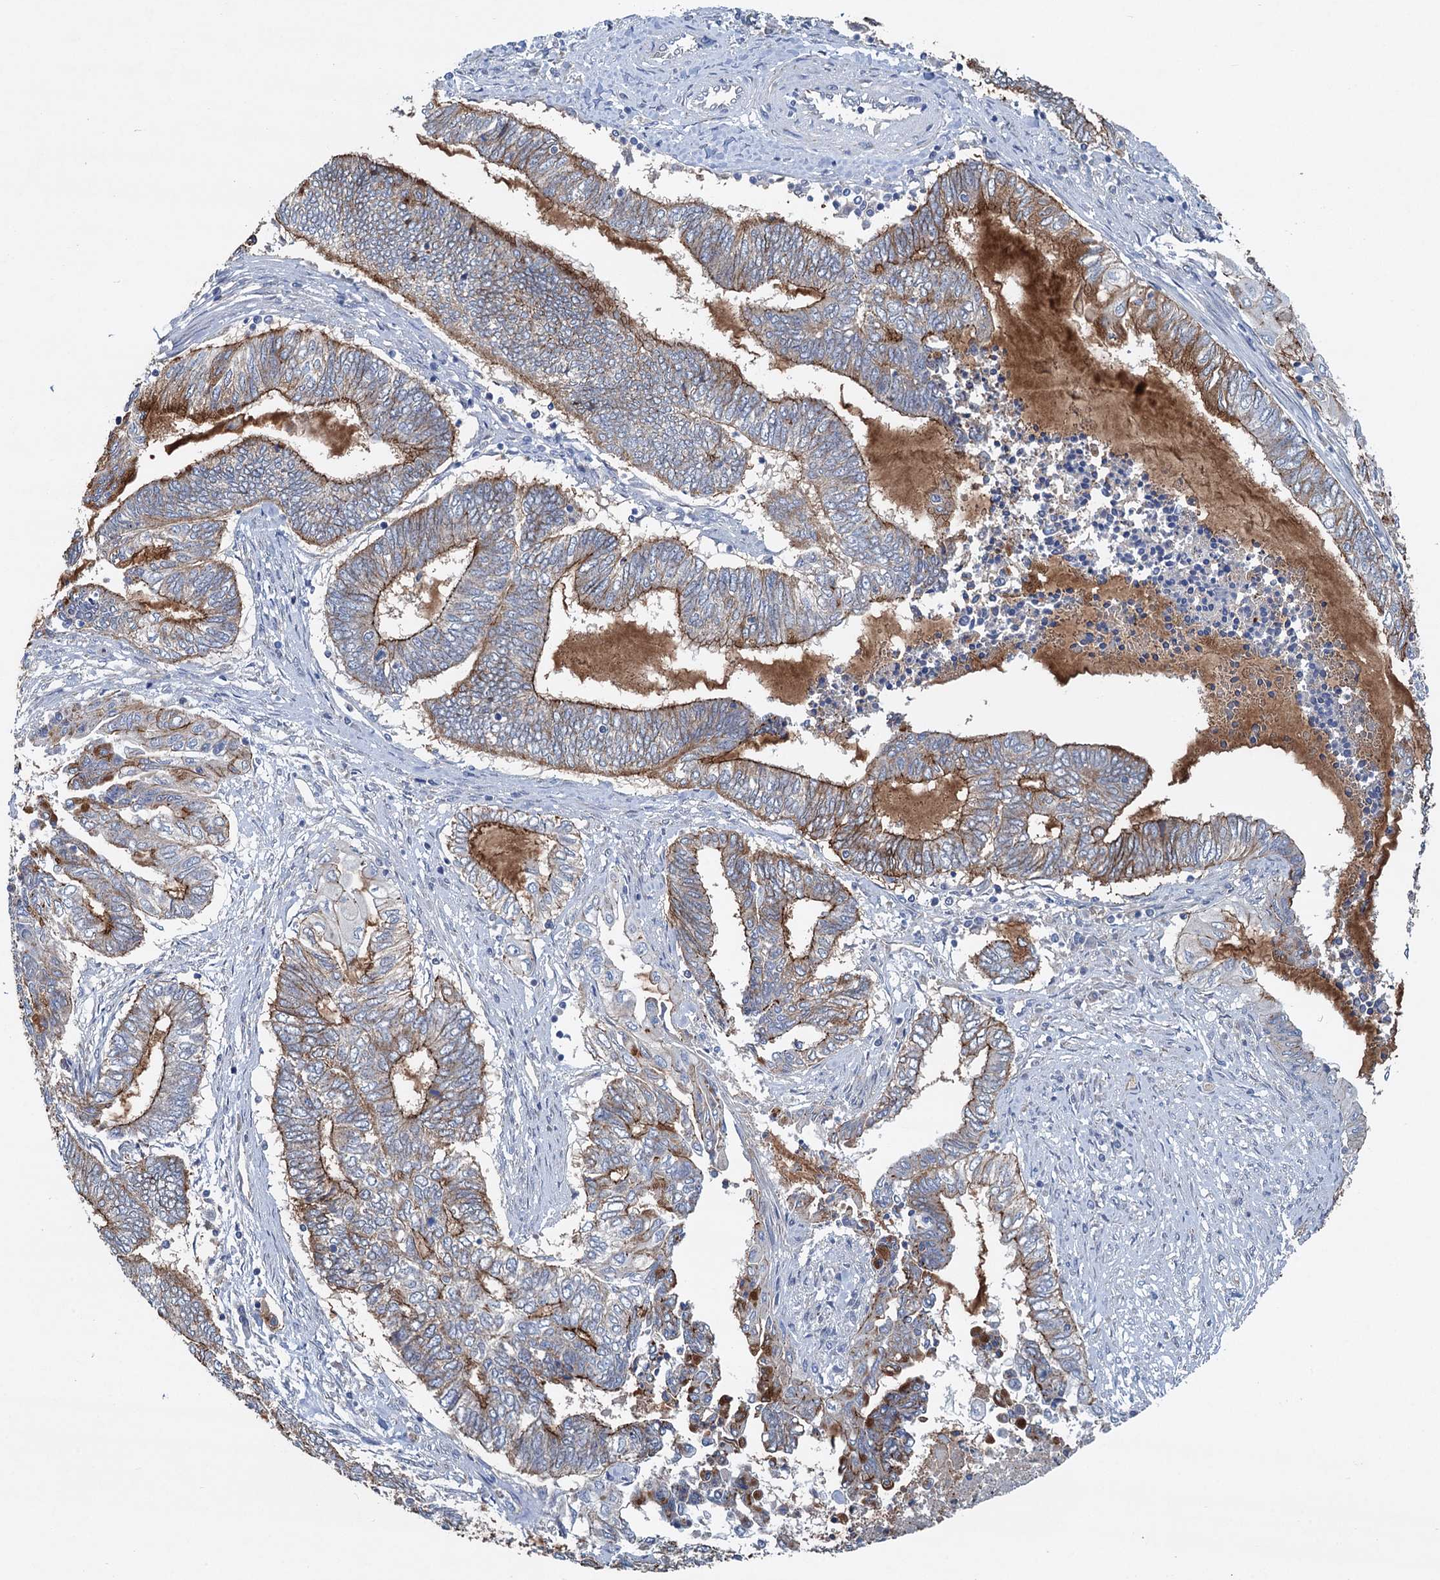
{"staining": {"intensity": "moderate", "quantity": ">75%", "location": "cytoplasmic/membranous"}, "tissue": "endometrial cancer", "cell_type": "Tumor cells", "image_type": "cancer", "snomed": [{"axis": "morphology", "description": "Adenocarcinoma, NOS"}, {"axis": "topography", "description": "Uterus"}, {"axis": "topography", "description": "Endometrium"}], "caption": "A brown stain labels moderate cytoplasmic/membranous staining of a protein in human endometrial adenocarcinoma tumor cells.", "gene": "DGLUCY", "patient": {"sex": "female", "age": 70}}